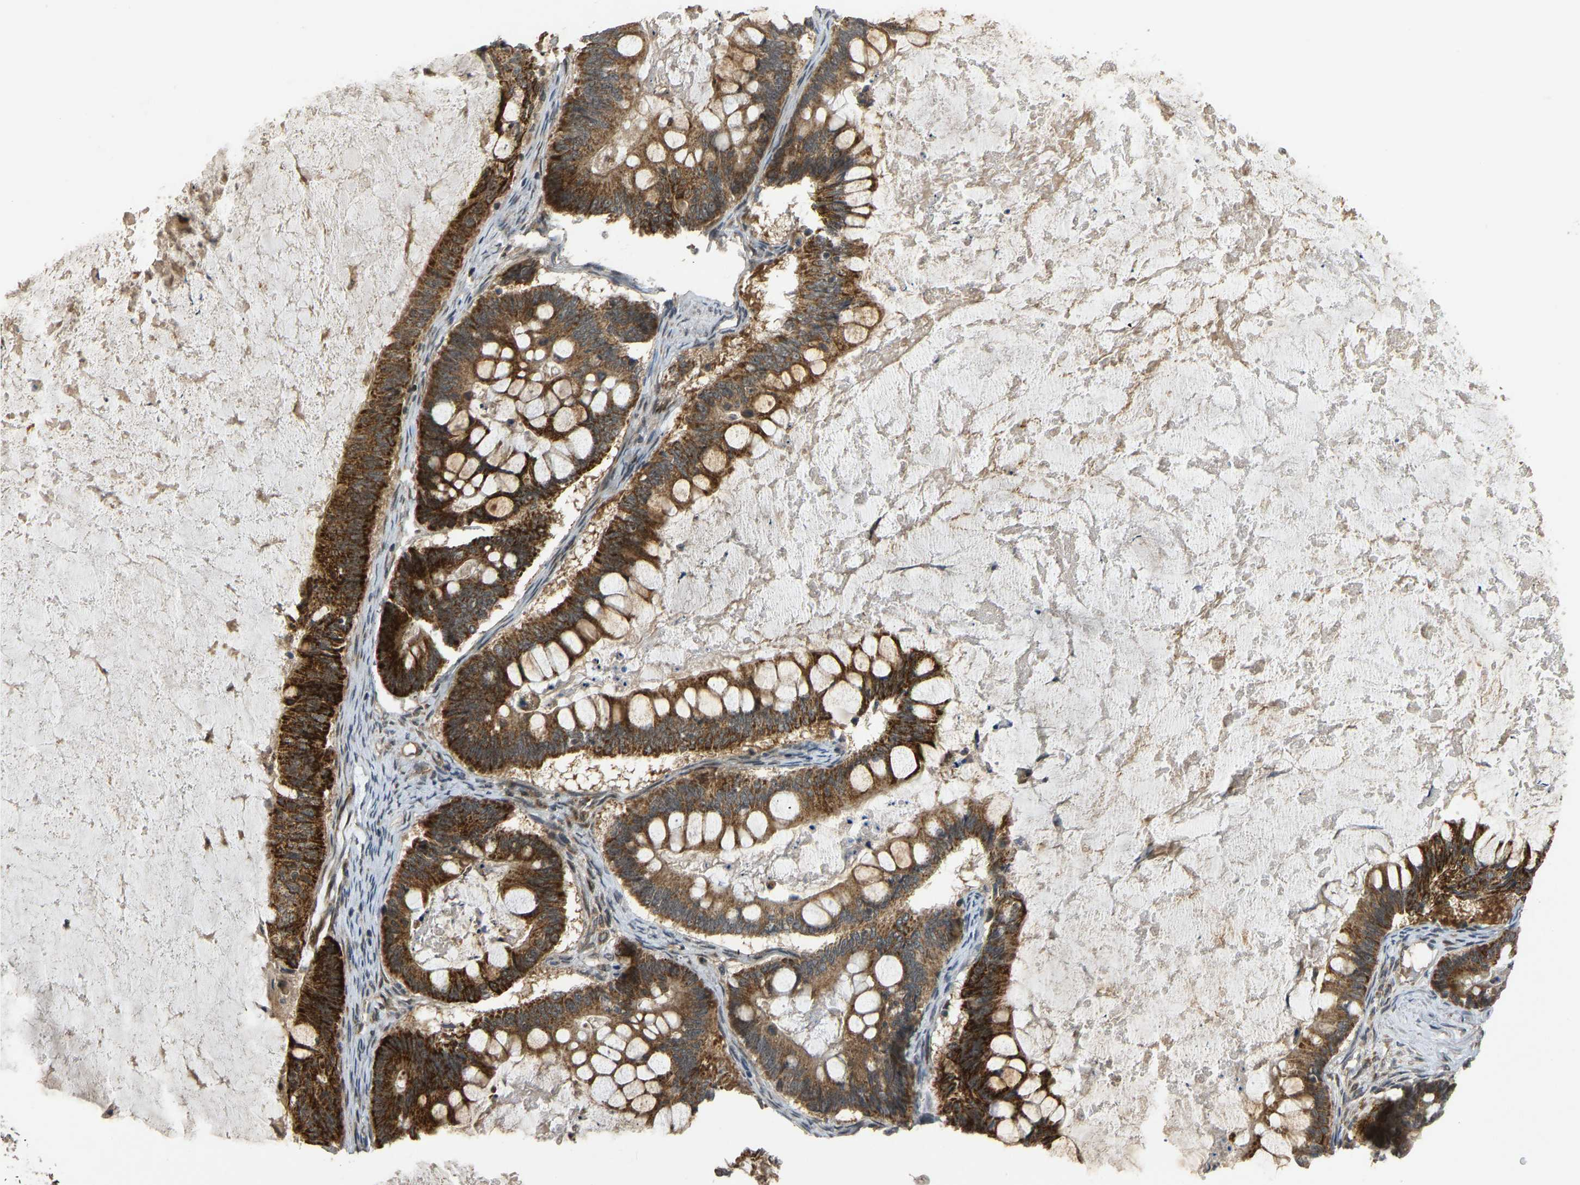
{"staining": {"intensity": "strong", "quantity": ">75%", "location": "cytoplasmic/membranous"}, "tissue": "ovarian cancer", "cell_type": "Tumor cells", "image_type": "cancer", "snomed": [{"axis": "morphology", "description": "Cystadenocarcinoma, mucinous, NOS"}, {"axis": "topography", "description": "Ovary"}], "caption": "An image showing strong cytoplasmic/membranous expression in approximately >75% of tumor cells in ovarian cancer (mucinous cystadenocarcinoma), as visualized by brown immunohistochemical staining.", "gene": "ACADS", "patient": {"sex": "female", "age": 61}}